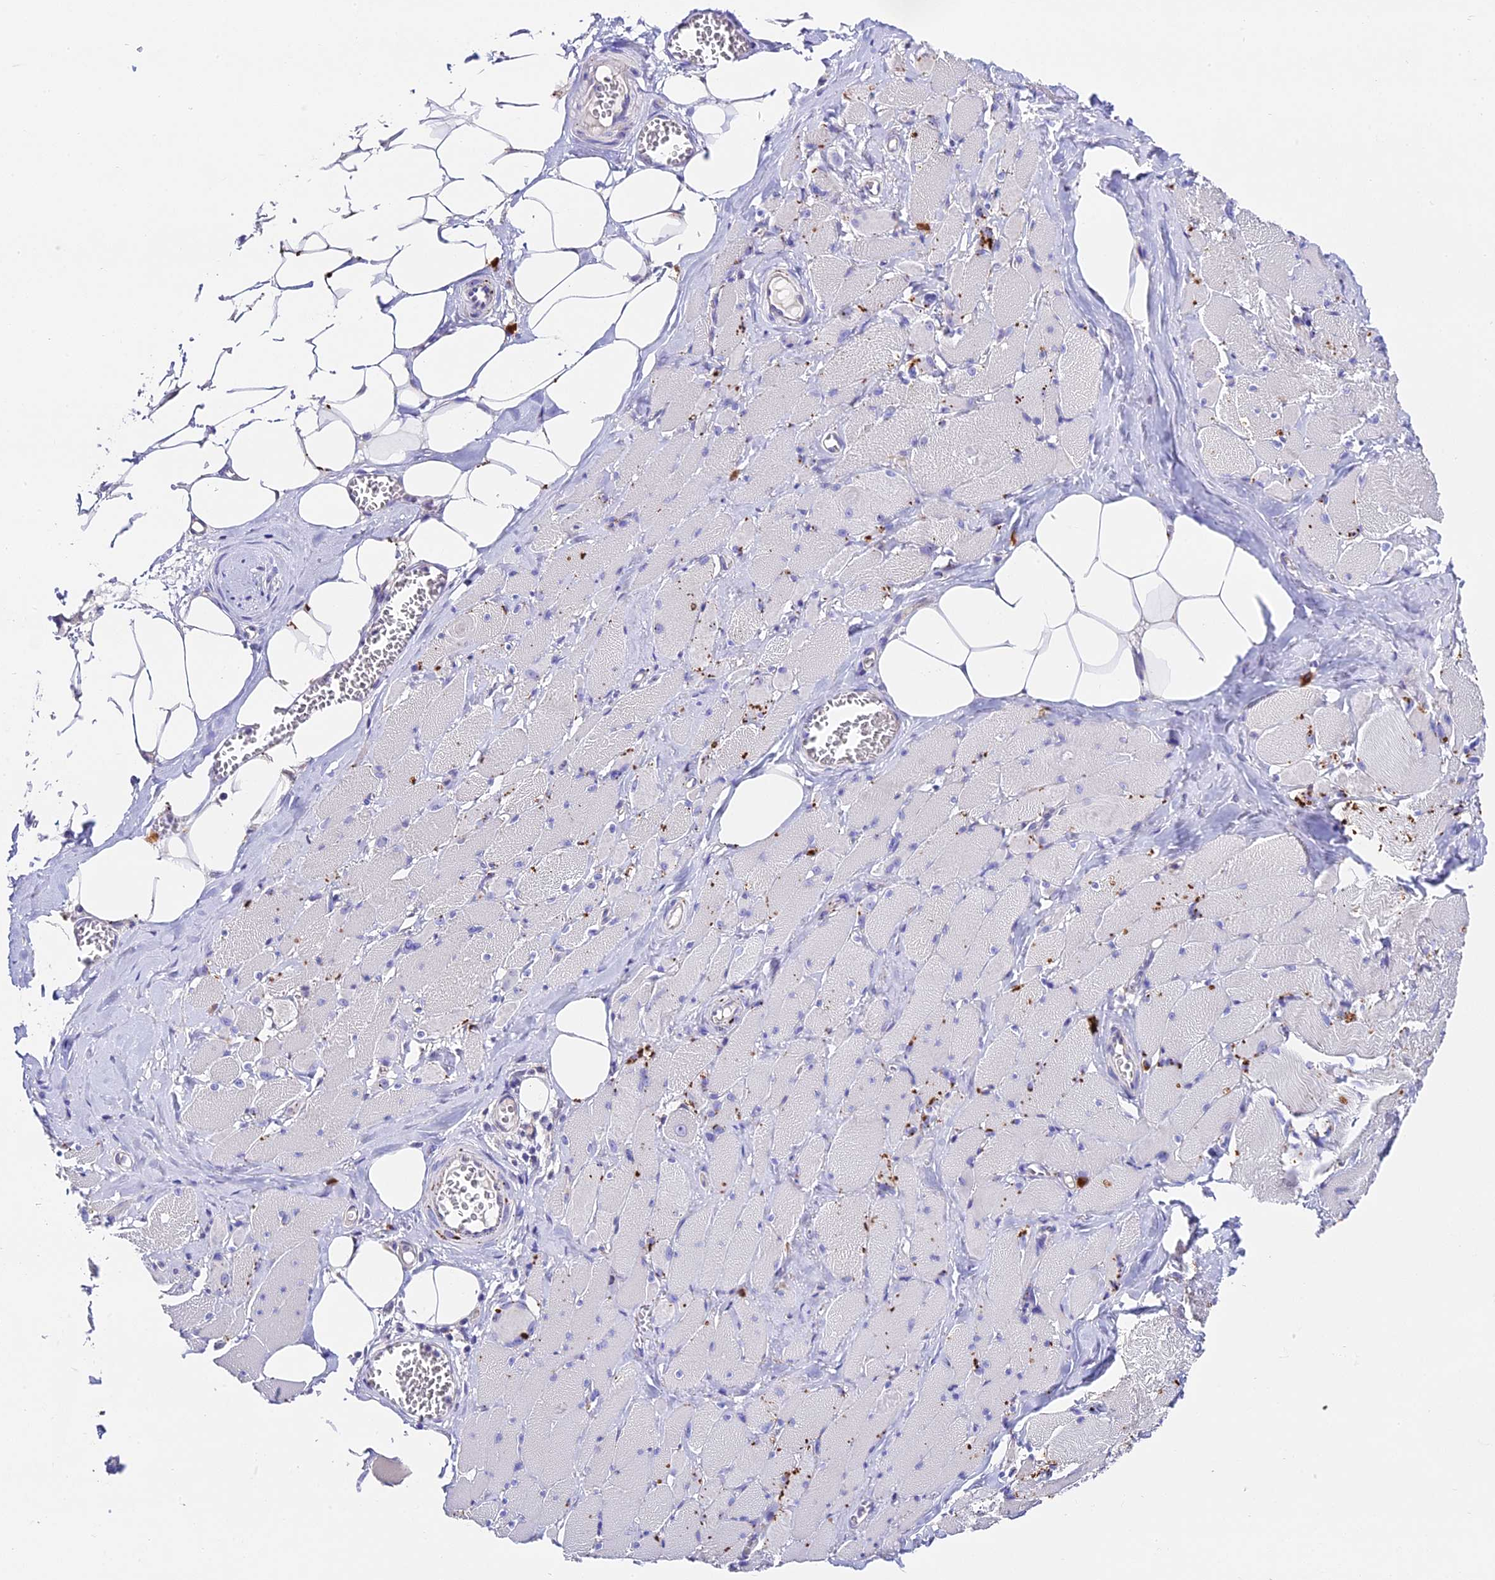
{"staining": {"intensity": "negative", "quantity": "none", "location": "none"}, "tissue": "skeletal muscle", "cell_type": "Myocytes", "image_type": "normal", "snomed": [{"axis": "morphology", "description": "Normal tissue, NOS"}, {"axis": "morphology", "description": "Basal cell carcinoma"}, {"axis": "topography", "description": "Skeletal muscle"}], "caption": "A high-resolution histopathology image shows immunohistochemistry staining of normal skeletal muscle, which displays no significant expression in myocytes. (Brightfield microscopy of DAB immunohistochemistry (IHC) at high magnification).", "gene": "LYPD6", "patient": {"sex": "female", "age": 64}}